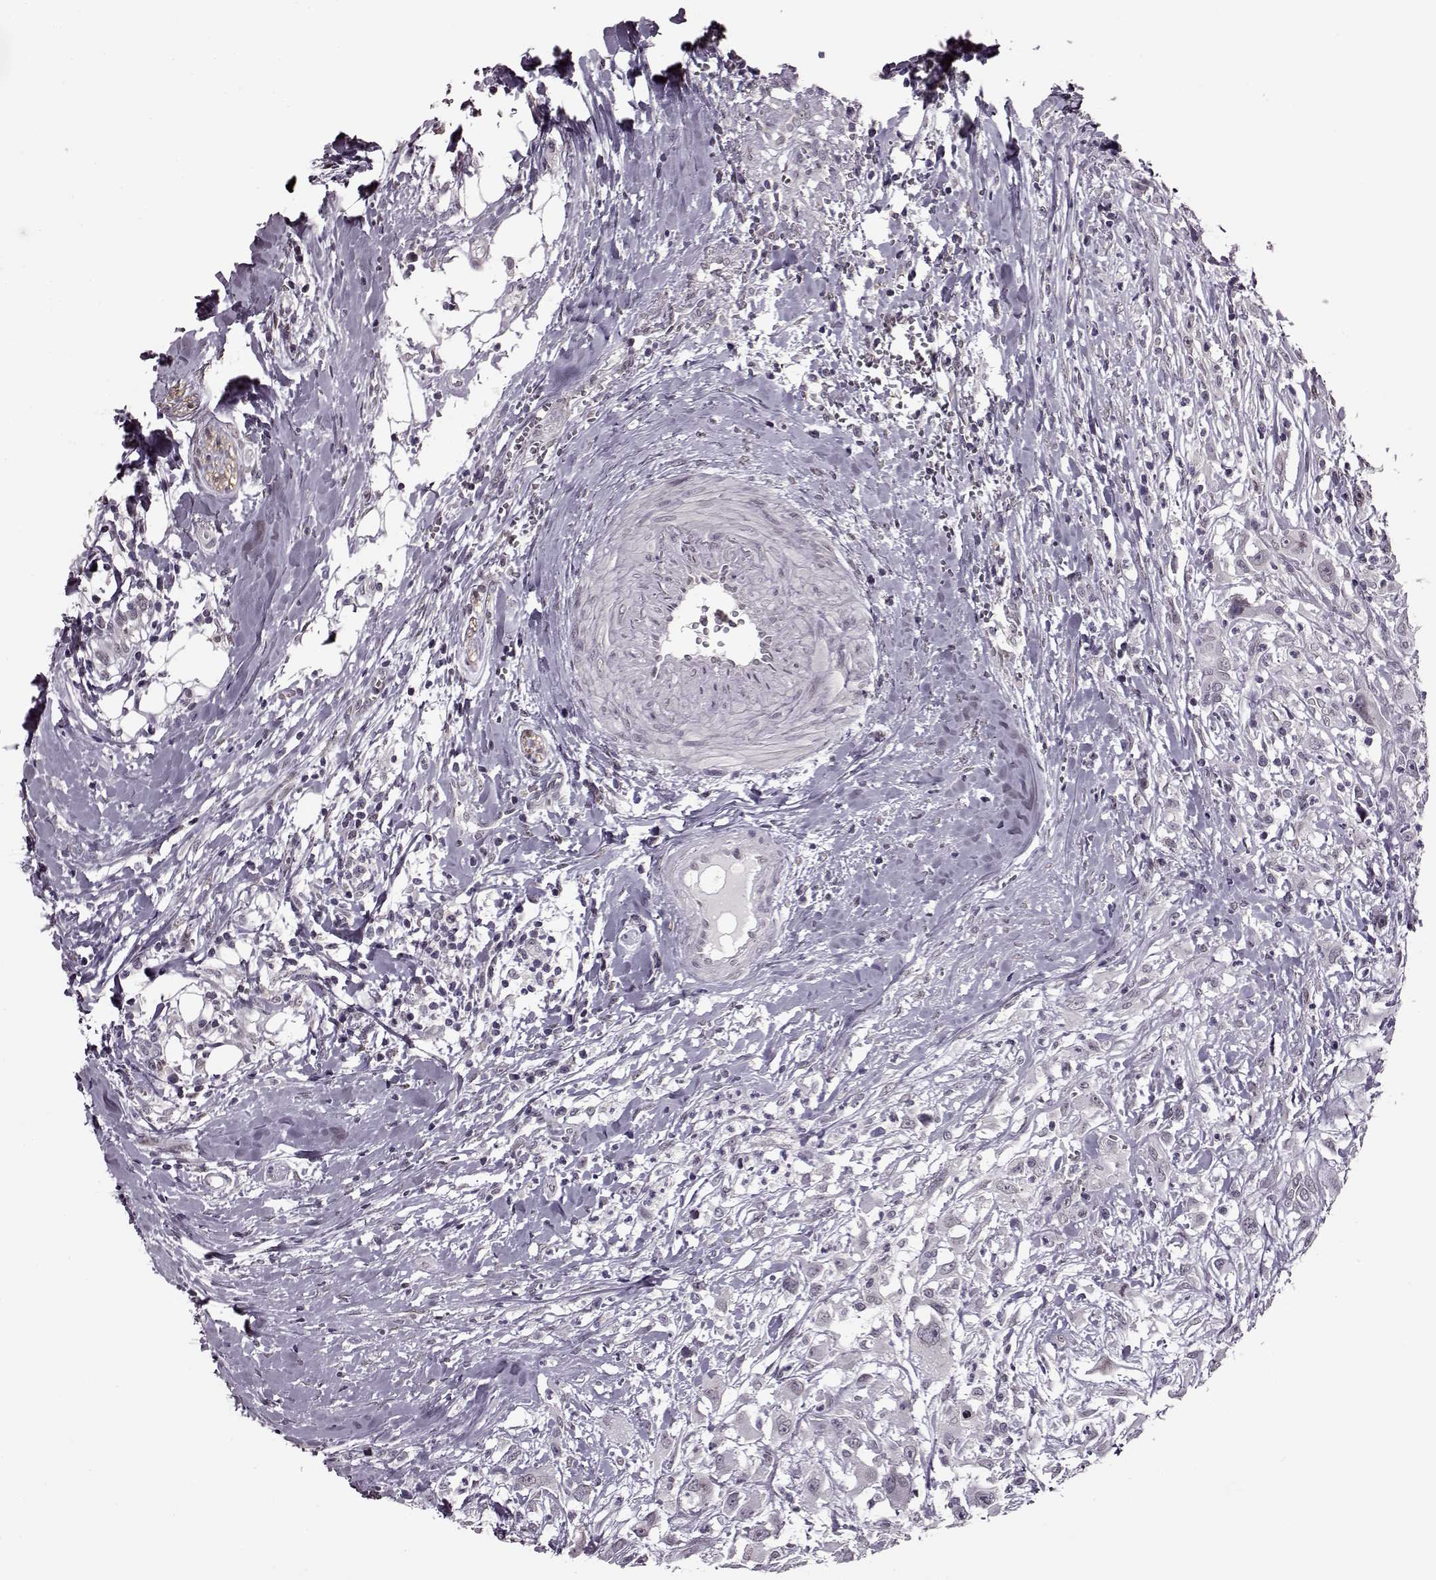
{"staining": {"intensity": "negative", "quantity": "none", "location": "none"}, "tissue": "head and neck cancer", "cell_type": "Tumor cells", "image_type": "cancer", "snomed": [{"axis": "morphology", "description": "Squamous cell carcinoma, NOS"}, {"axis": "morphology", "description": "Squamous cell carcinoma, metastatic, NOS"}, {"axis": "topography", "description": "Oral tissue"}, {"axis": "topography", "description": "Head-Neck"}], "caption": "Tumor cells show no significant protein positivity in head and neck cancer. (DAB immunohistochemistry with hematoxylin counter stain).", "gene": "STX1B", "patient": {"sex": "female", "age": 85}}